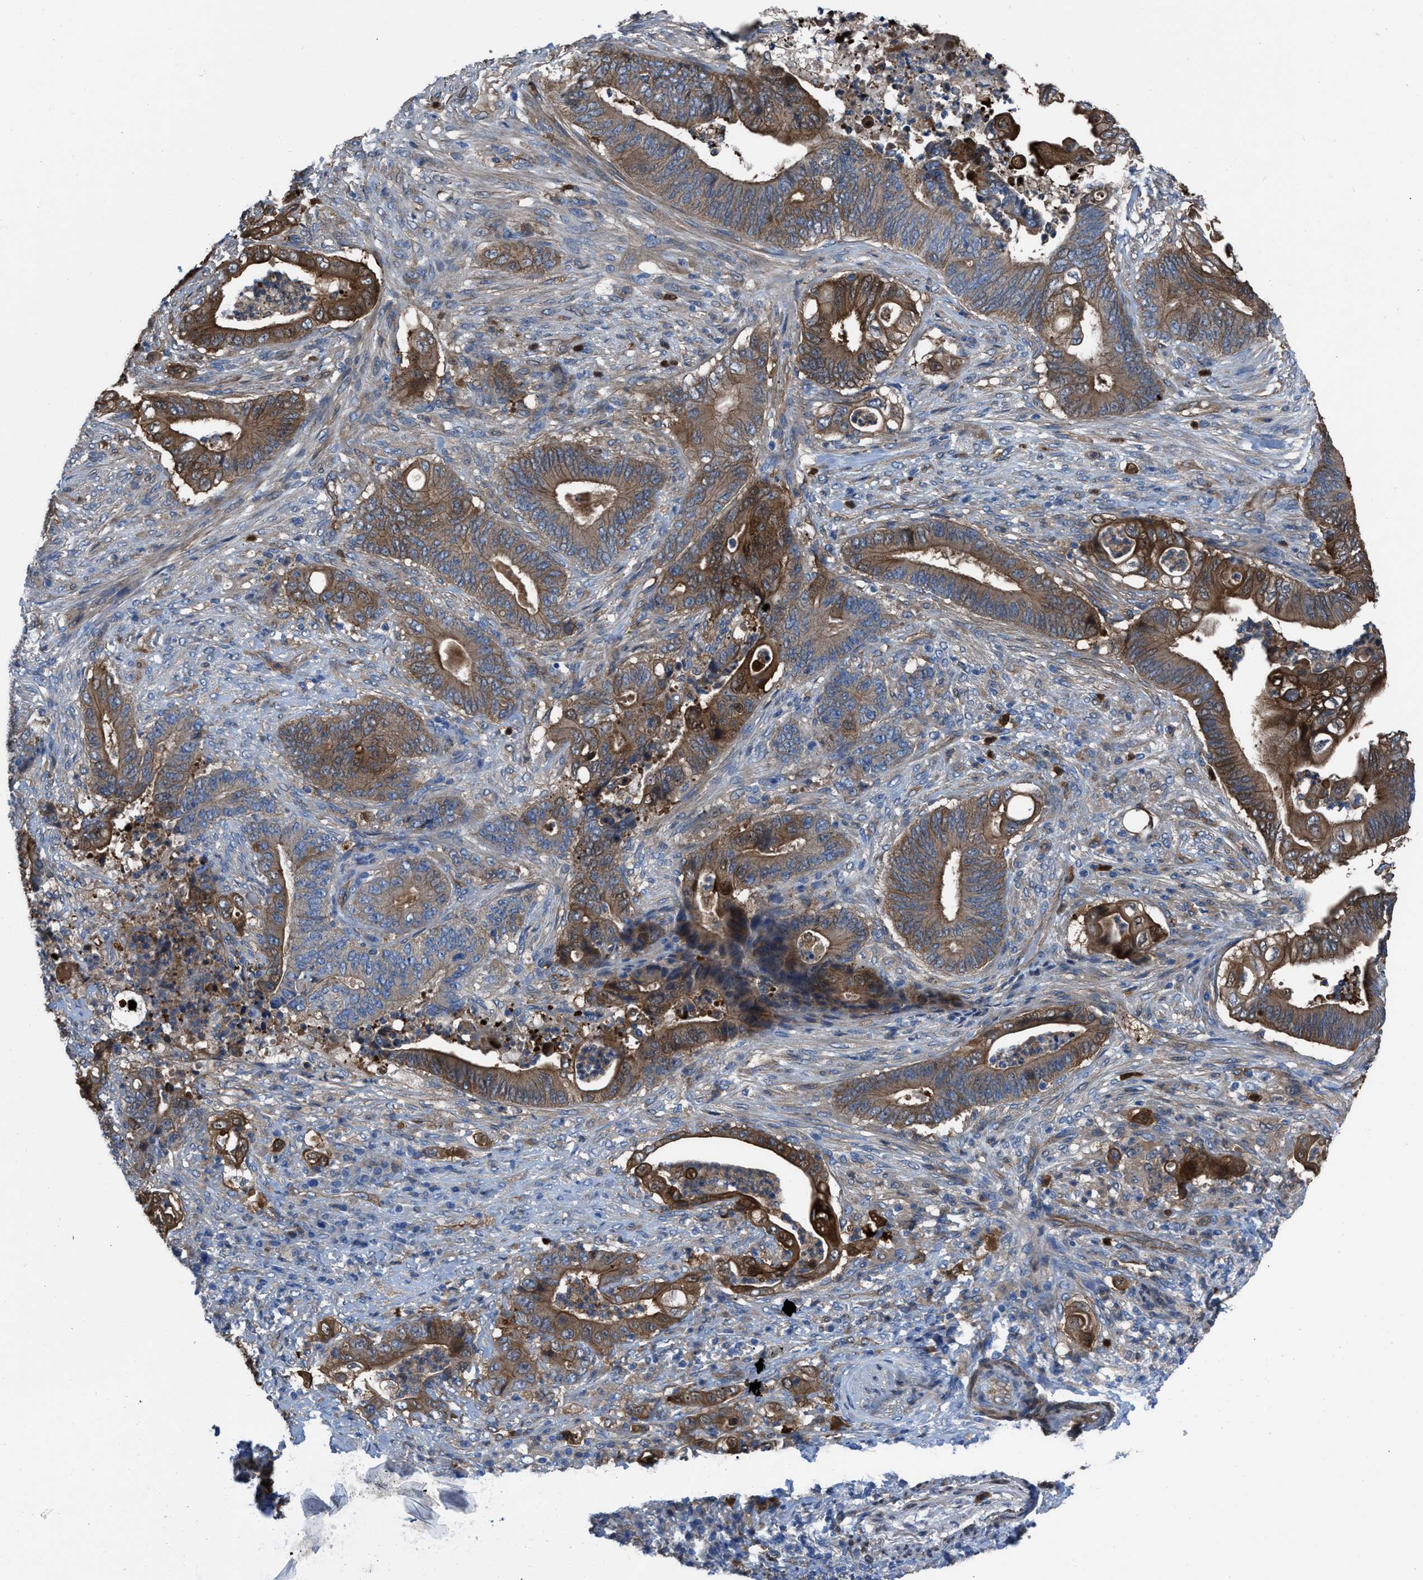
{"staining": {"intensity": "moderate", "quantity": ">75%", "location": "cytoplasmic/membranous"}, "tissue": "stomach cancer", "cell_type": "Tumor cells", "image_type": "cancer", "snomed": [{"axis": "morphology", "description": "Adenocarcinoma, NOS"}, {"axis": "topography", "description": "Stomach"}], "caption": "Adenocarcinoma (stomach) tissue exhibits moderate cytoplasmic/membranous positivity in about >75% of tumor cells, visualized by immunohistochemistry.", "gene": "TRIOBP", "patient": {"sex": "female", "age": 73}}